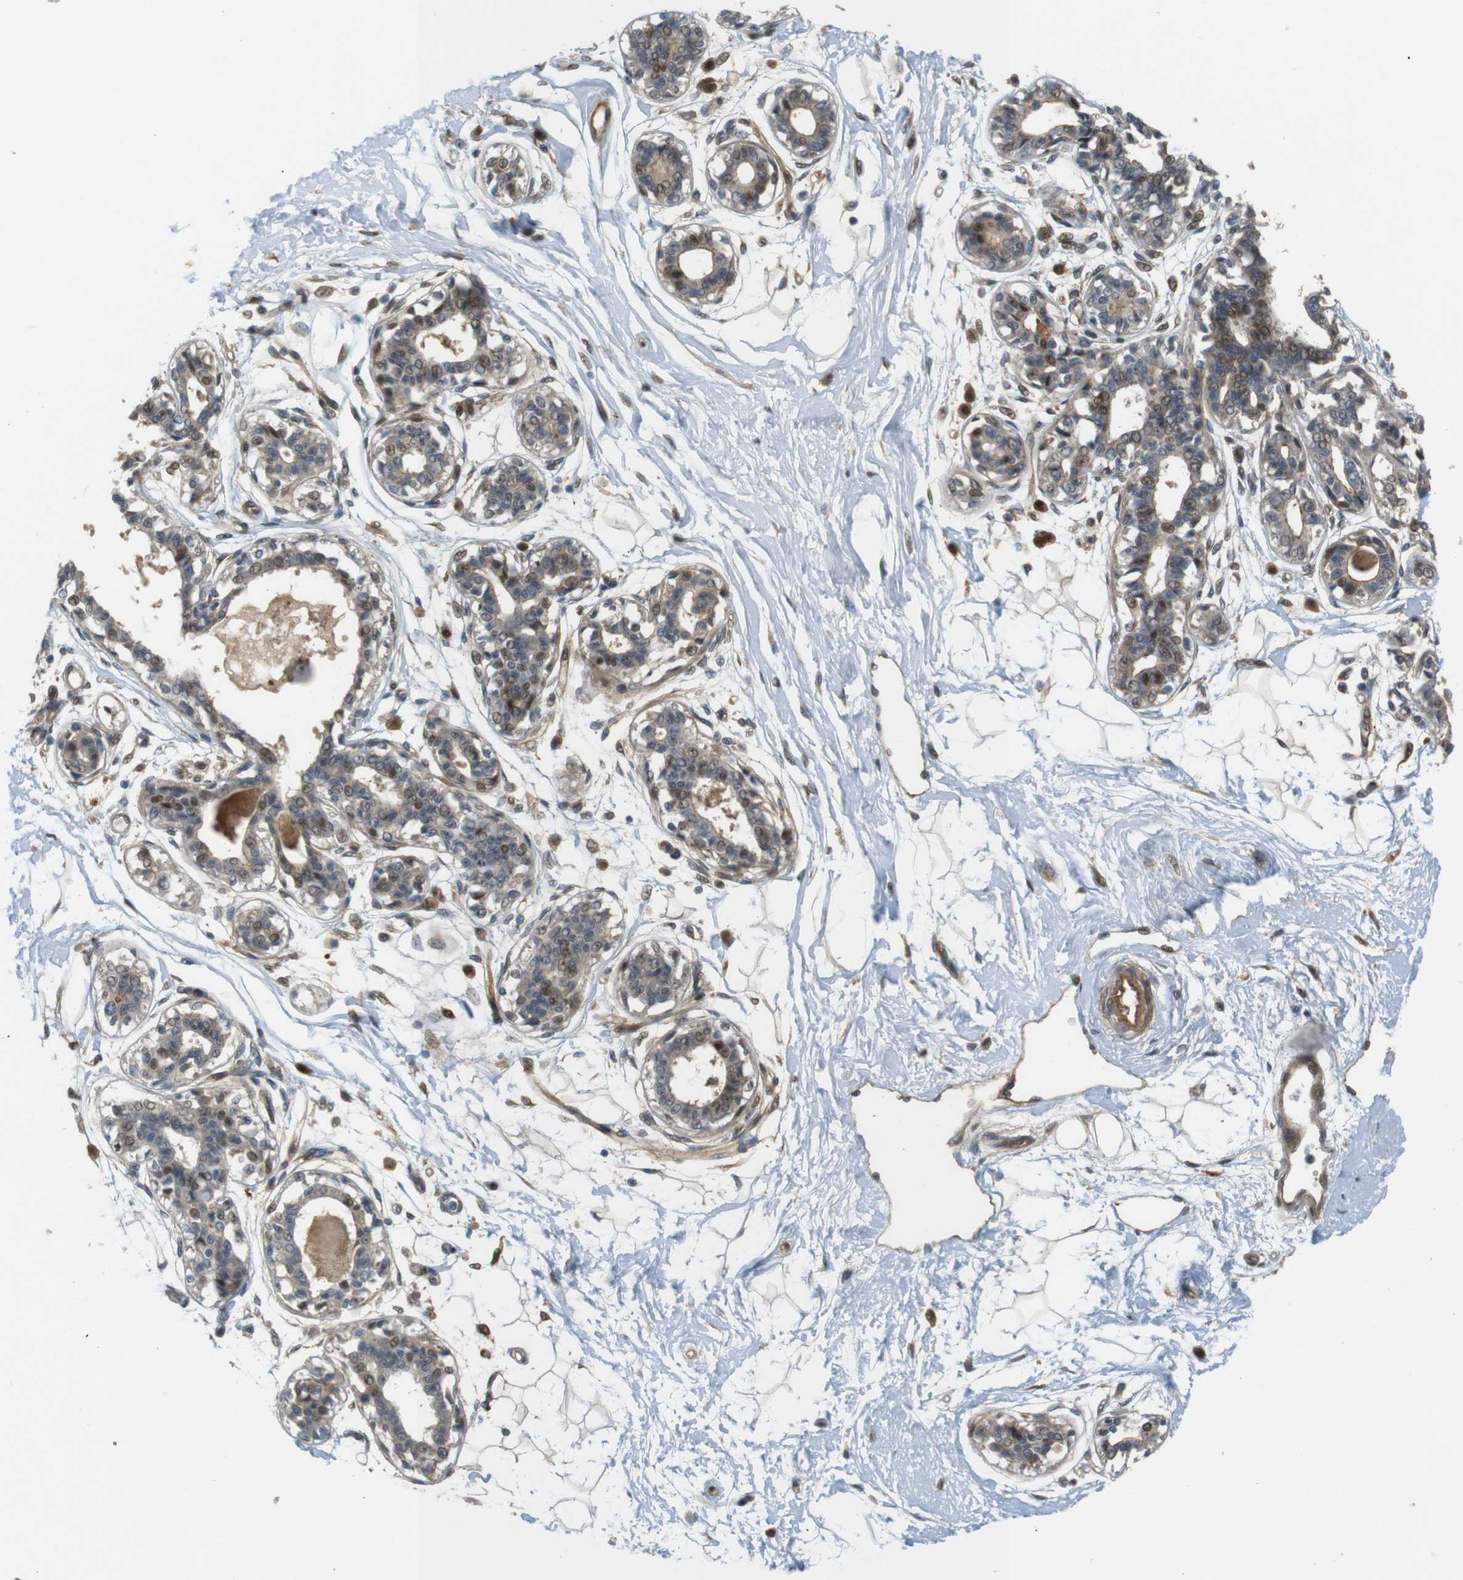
{"staining": {"intensity": "weak", "quantity": ">75%", "location": "cytoplasmic/membranous,nuclear"}, "tissue": "breast", "cell_type": "Adipocytes", "image_type": "normal", "snomed": [{"axis": "morphology", "description": "Normal tissue, NOS"}, {"axis": "topography", "description": "Breast"}], "caption": "Protein positivity by IHC exhibits weak cytoplasmic/membranous,nuclear positivity in about >75% of adipocytes in benign breast.", "gene": "TSPAN9", "patient": {"sex": "female", "age": 45}}